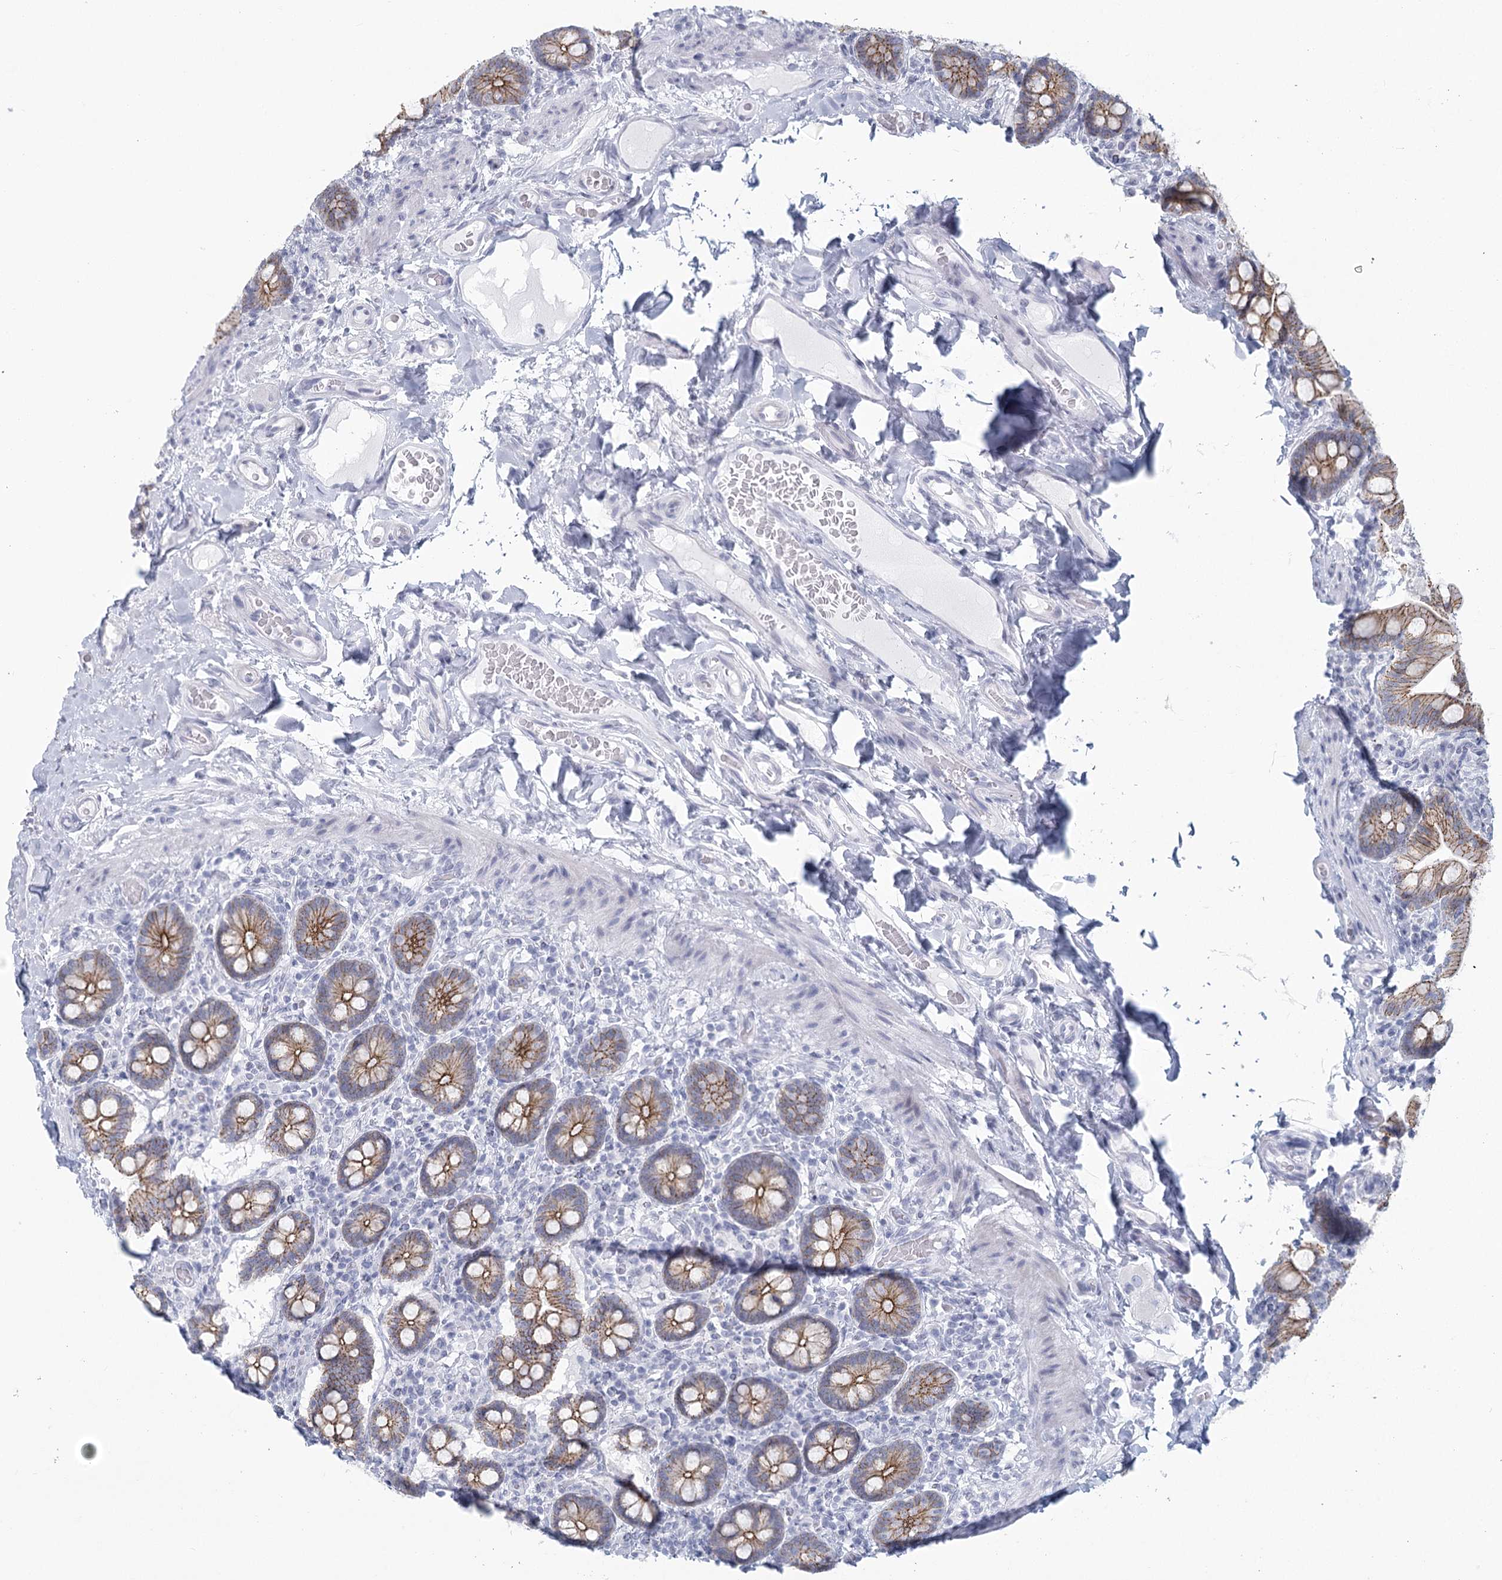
{"staining": {"intensity": "moderate", "quantity": ">75%", "location": "cytoplasmic/membranous"}, "tissue": "small intestine", "cell_type": "Glandular cells", "image_type": "normal", "snomed": [{"axis": "morphology", "description": "Normal tissue, NOS"}, {"axis": "topography", "description": "Small intestine"}], "caption": "Immunohistochemical staining of normal human small intestine exhibits medium levels of moderate cytoplasmic/membranous expression in approximately >75% of glandular cells. (IHC, brightfield microscopy, high magnification).", "gene": "WNT8B", "patient": {"sex": "female", "age": 64}}